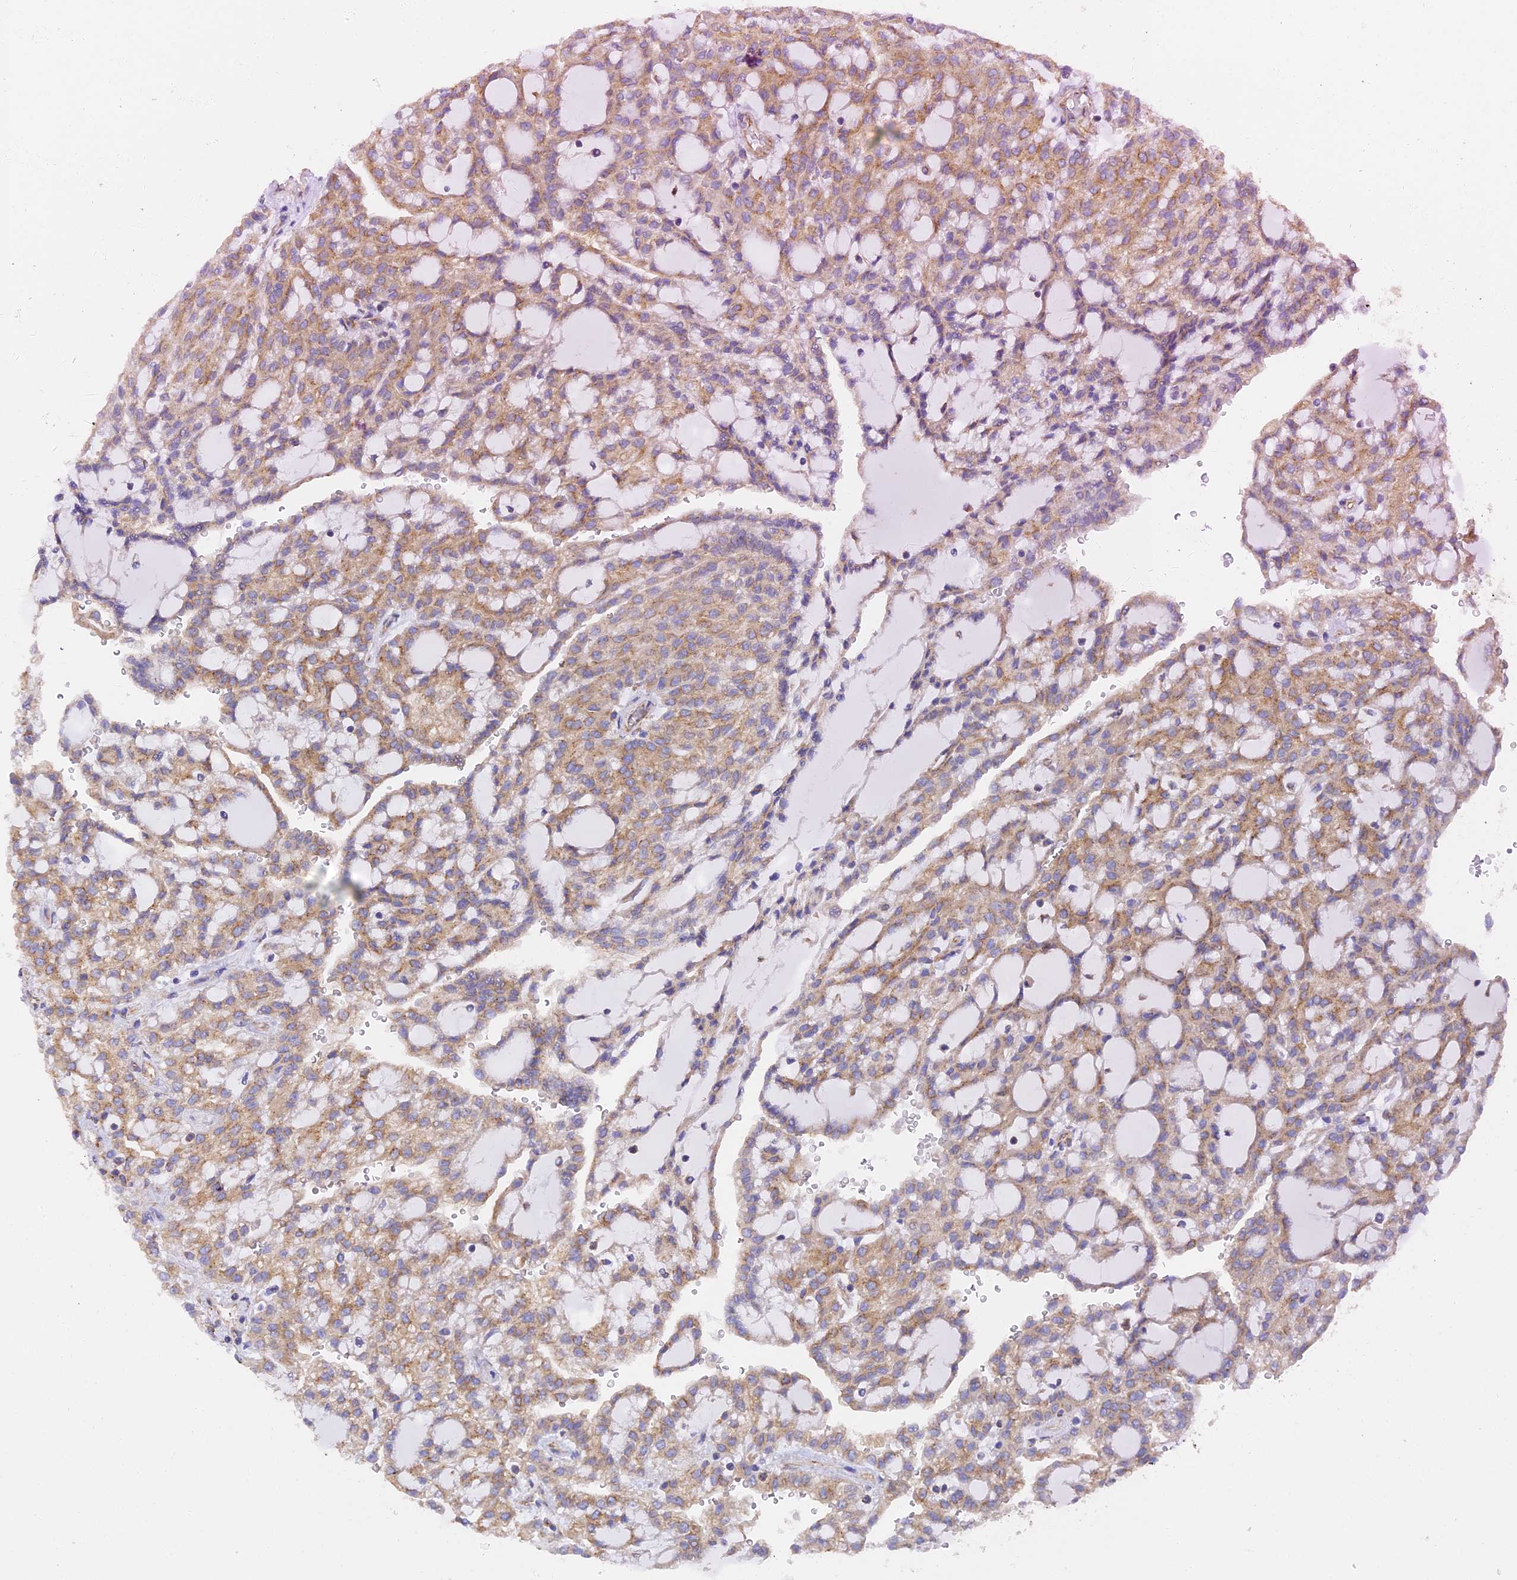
{"staining": {"intensity": "weak", "quantity": ">75%", "location": "cytoplasmic/membranous"}, "tissue": "renal cancer", "cell_type": "Tumor cells", "image_type": "cancer", "snomed": [{"axis": "morphology", "description": "Adenocarcinoma, NOS"}, {"axis": "topography", "description": "Kidney"}], "caption": "Weak cytoplasmic/membranous protein staining is seen in approximately >75% of tumor cells in renal cancer. (DAB IHC, brown staining for protein, blue staining for nuclei).", "gene": "DCTN2", "patient": {"sex": "male", "age": 63}}